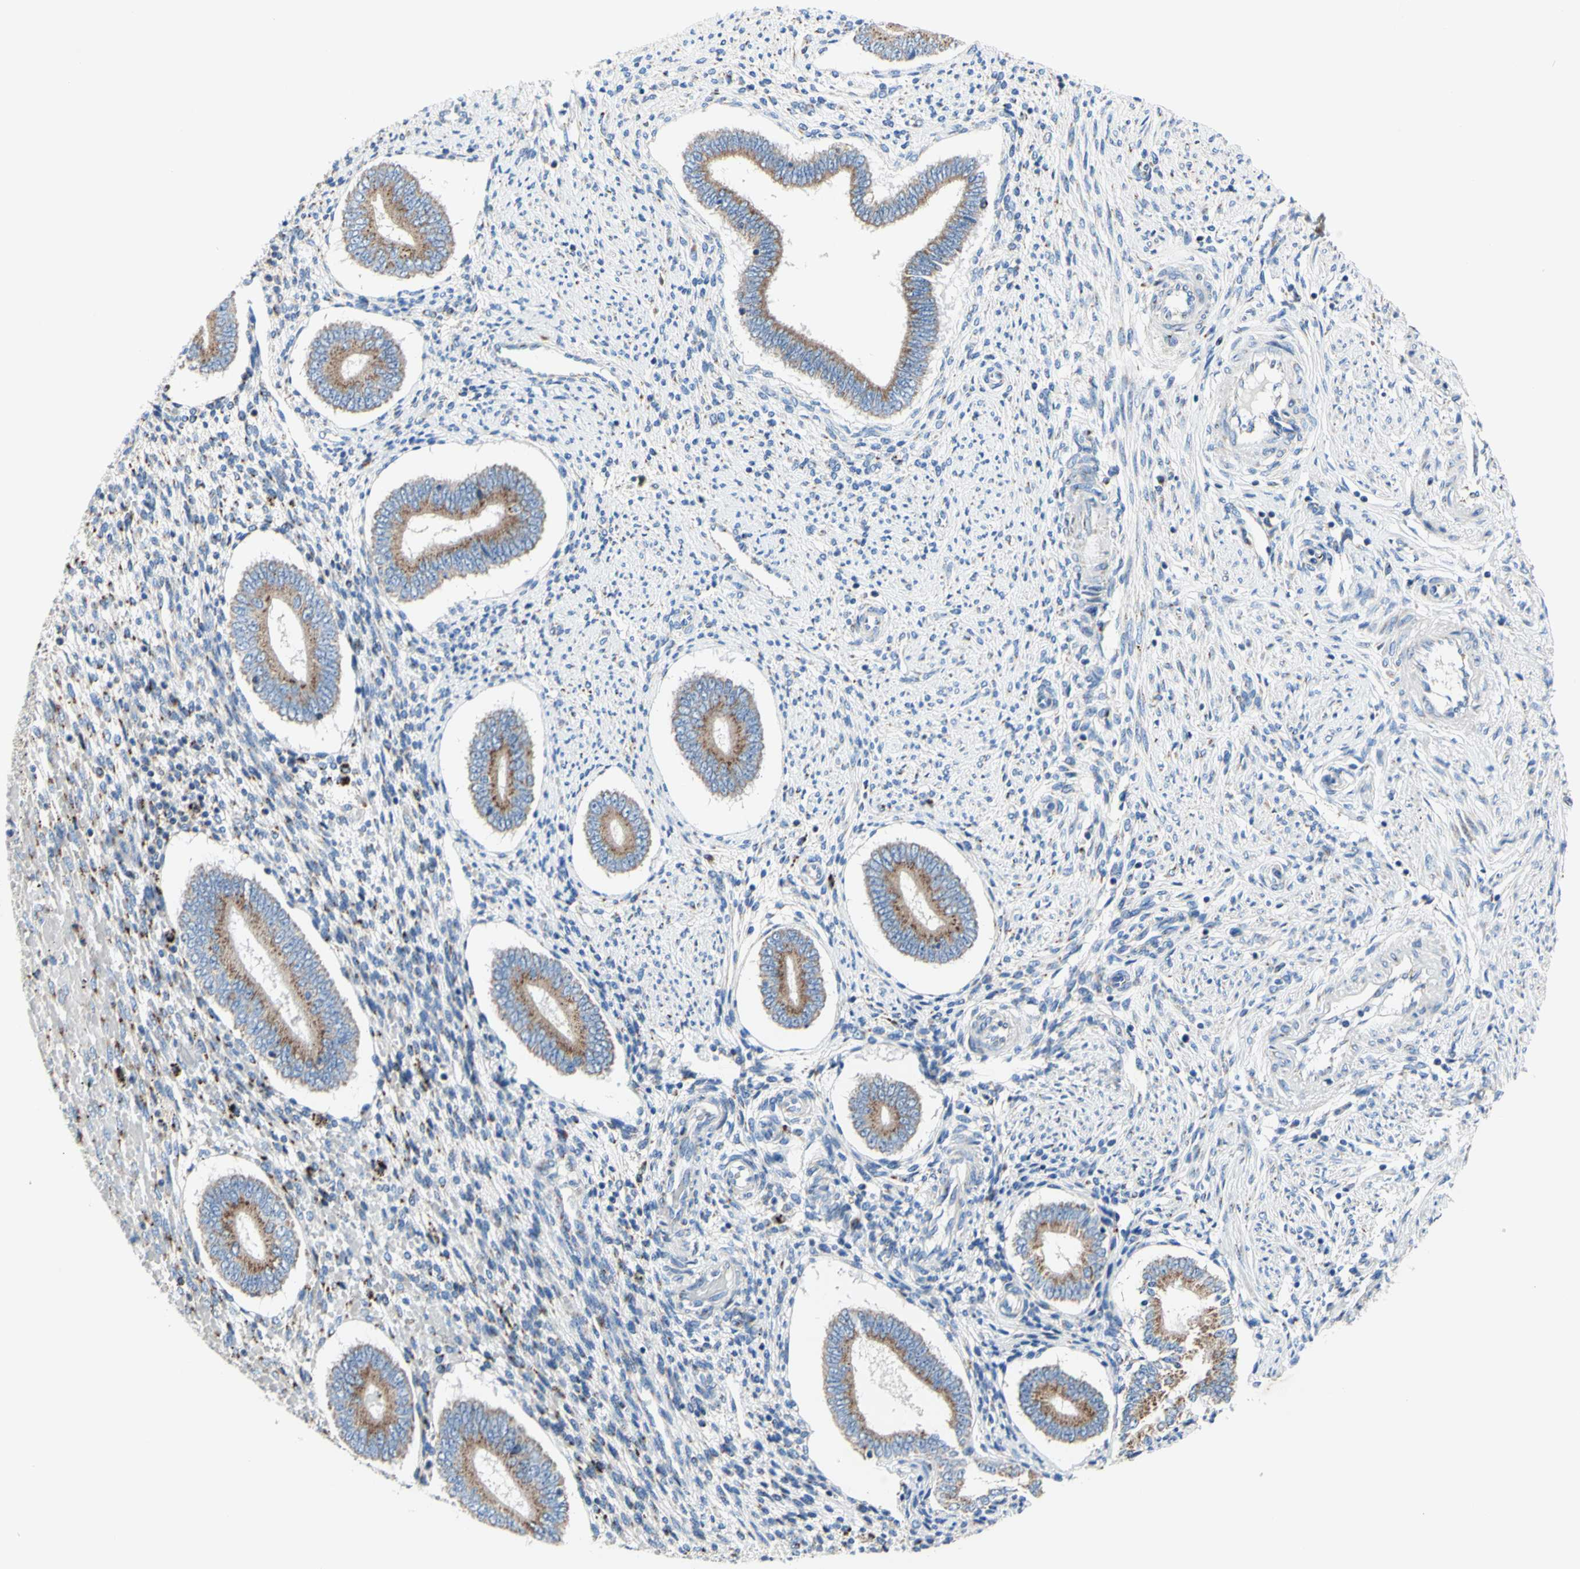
{"staining": {"intensity": "moderate", "quantity": "<25%", "location": "cytoplasmic/membranous"}, "tissue": "endometrium", "cell_type": "Cells in endometrial stroma", "image_type": "normal", "snomed": [{"axis": "morphology", "description": "Normal tissue, NOS"}, {"axis": "topography", "description": "Endometrium"}], "caption": "Immunohistochemistry (IHC) of unremarkable human endometrium demonstrates low levels of moderate cytoplasmic/membranous staining in about <25% of cells in endometrial stroma. The protein of interest is shown in brown color, while the nuclei are stained blue.", "gene": "GALNT2", "patient": {"sex": "female", "age": 42}}